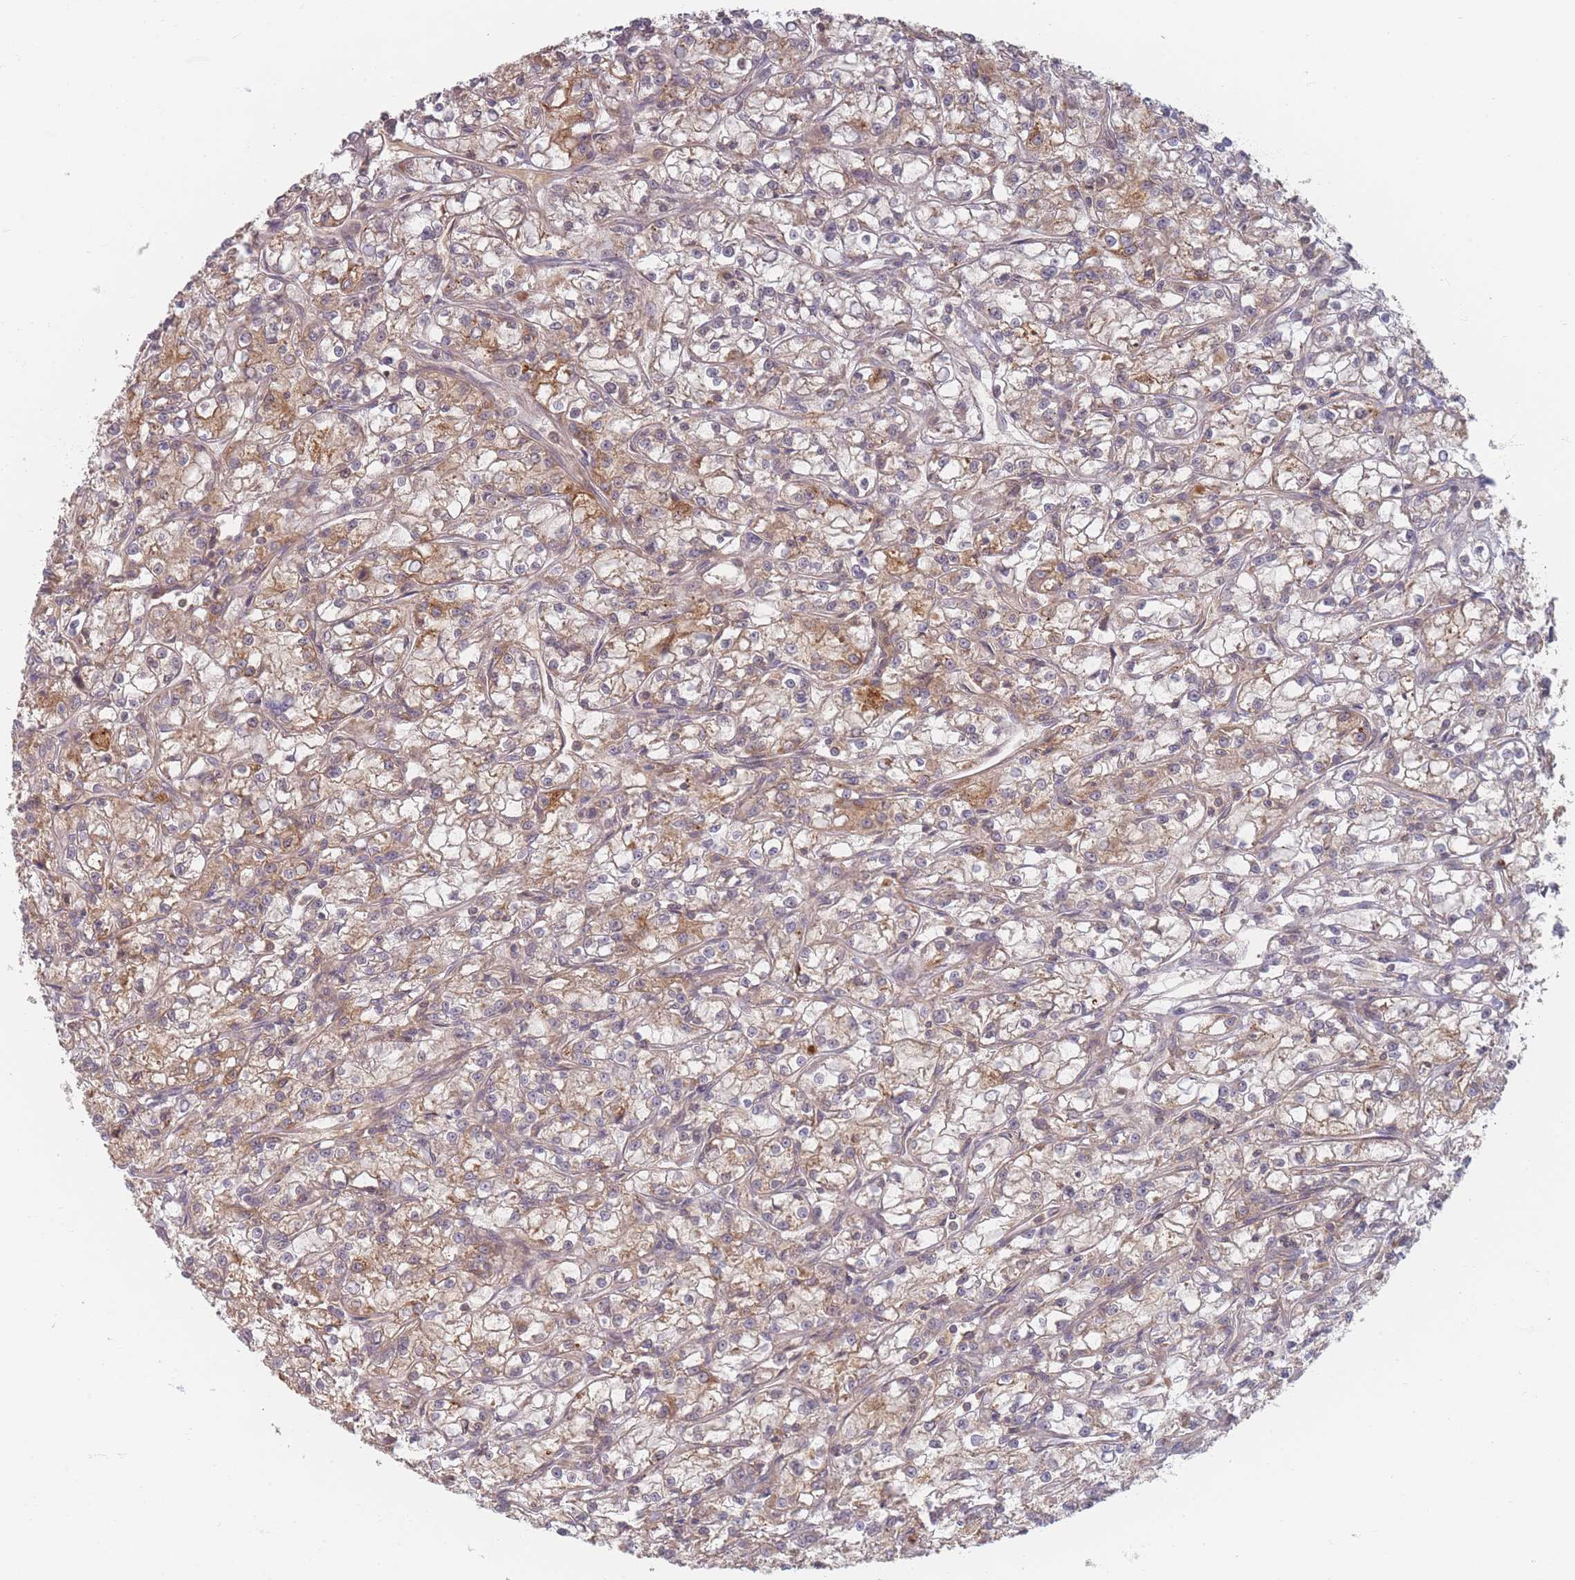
{"staining": {"intensity": "moderate", "quantity": "<25%", "location": "cytoplasmic/membranous"}, "tissue": "renal cancer", "cell_type": "Tumor cells", "image_type": "cancer", "snomed": [{"axis": "morphology", "description": "Adenocarcinoma, NOS"}, {"axis": "topography", "description": "Kidney"}], "caption": "Immunohistochemistry (IHC) histopathology image of human renal cancer stained for a protein (brown), which reveals low levels of moderate cytoplasmic/membranous positivity in approximately <25% of tumor cells.", "gene": "SLC35F3", "patient": {"sex": "female", "age": 59}}